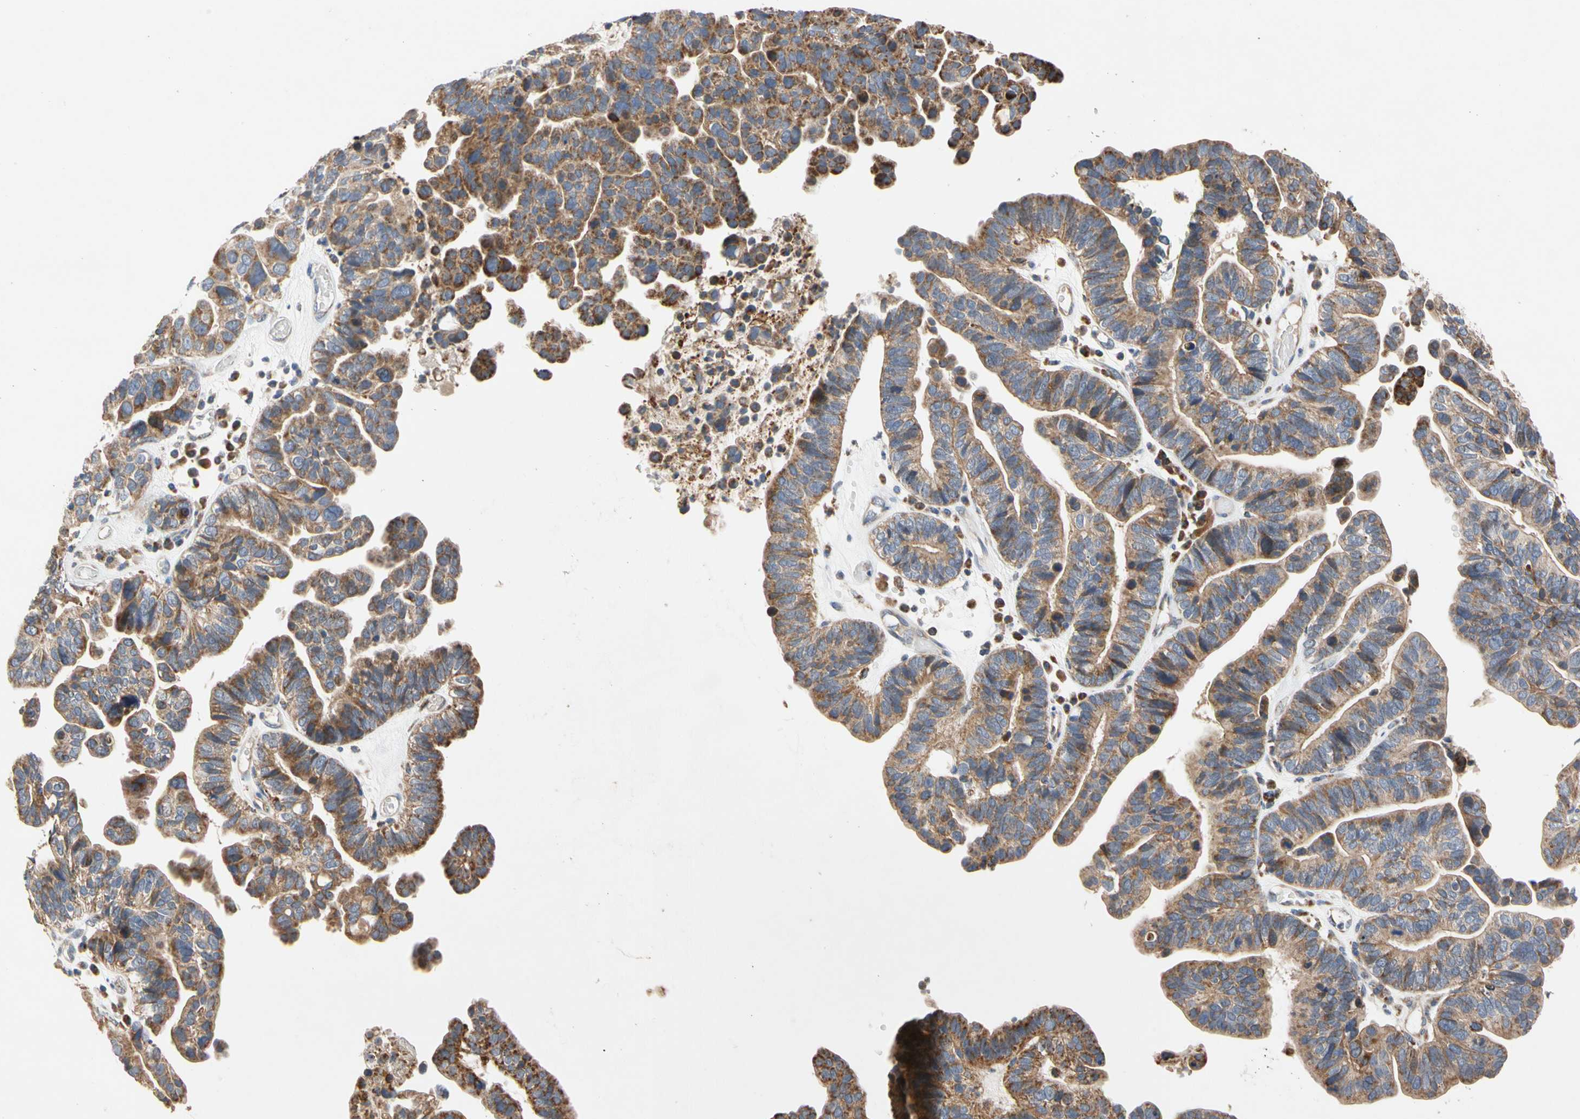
{"staining": {"intensity": "moderate", "quantity": ">75%", "location": "cytoplasmic/membranous"}, "tissue": "ovarian cancer", "cell_type": "Tumor cells", "image_type": "cancer", "snomed": [{"axis": "morphology", "description": "Cystadenocarcinoma, serous, NOS"}, {"axis": "topography", "description": "Ovary"}], "caption": "An immunohistochemistry photomicrograph of neoplastic tissue is shown. Protein staining in brown highlights moderate cytoplasmic/membranous positivity in ovarian cancer within tumor cells.", "gene": "GPD2", "patient": {"sex": "female", "age": 56}}